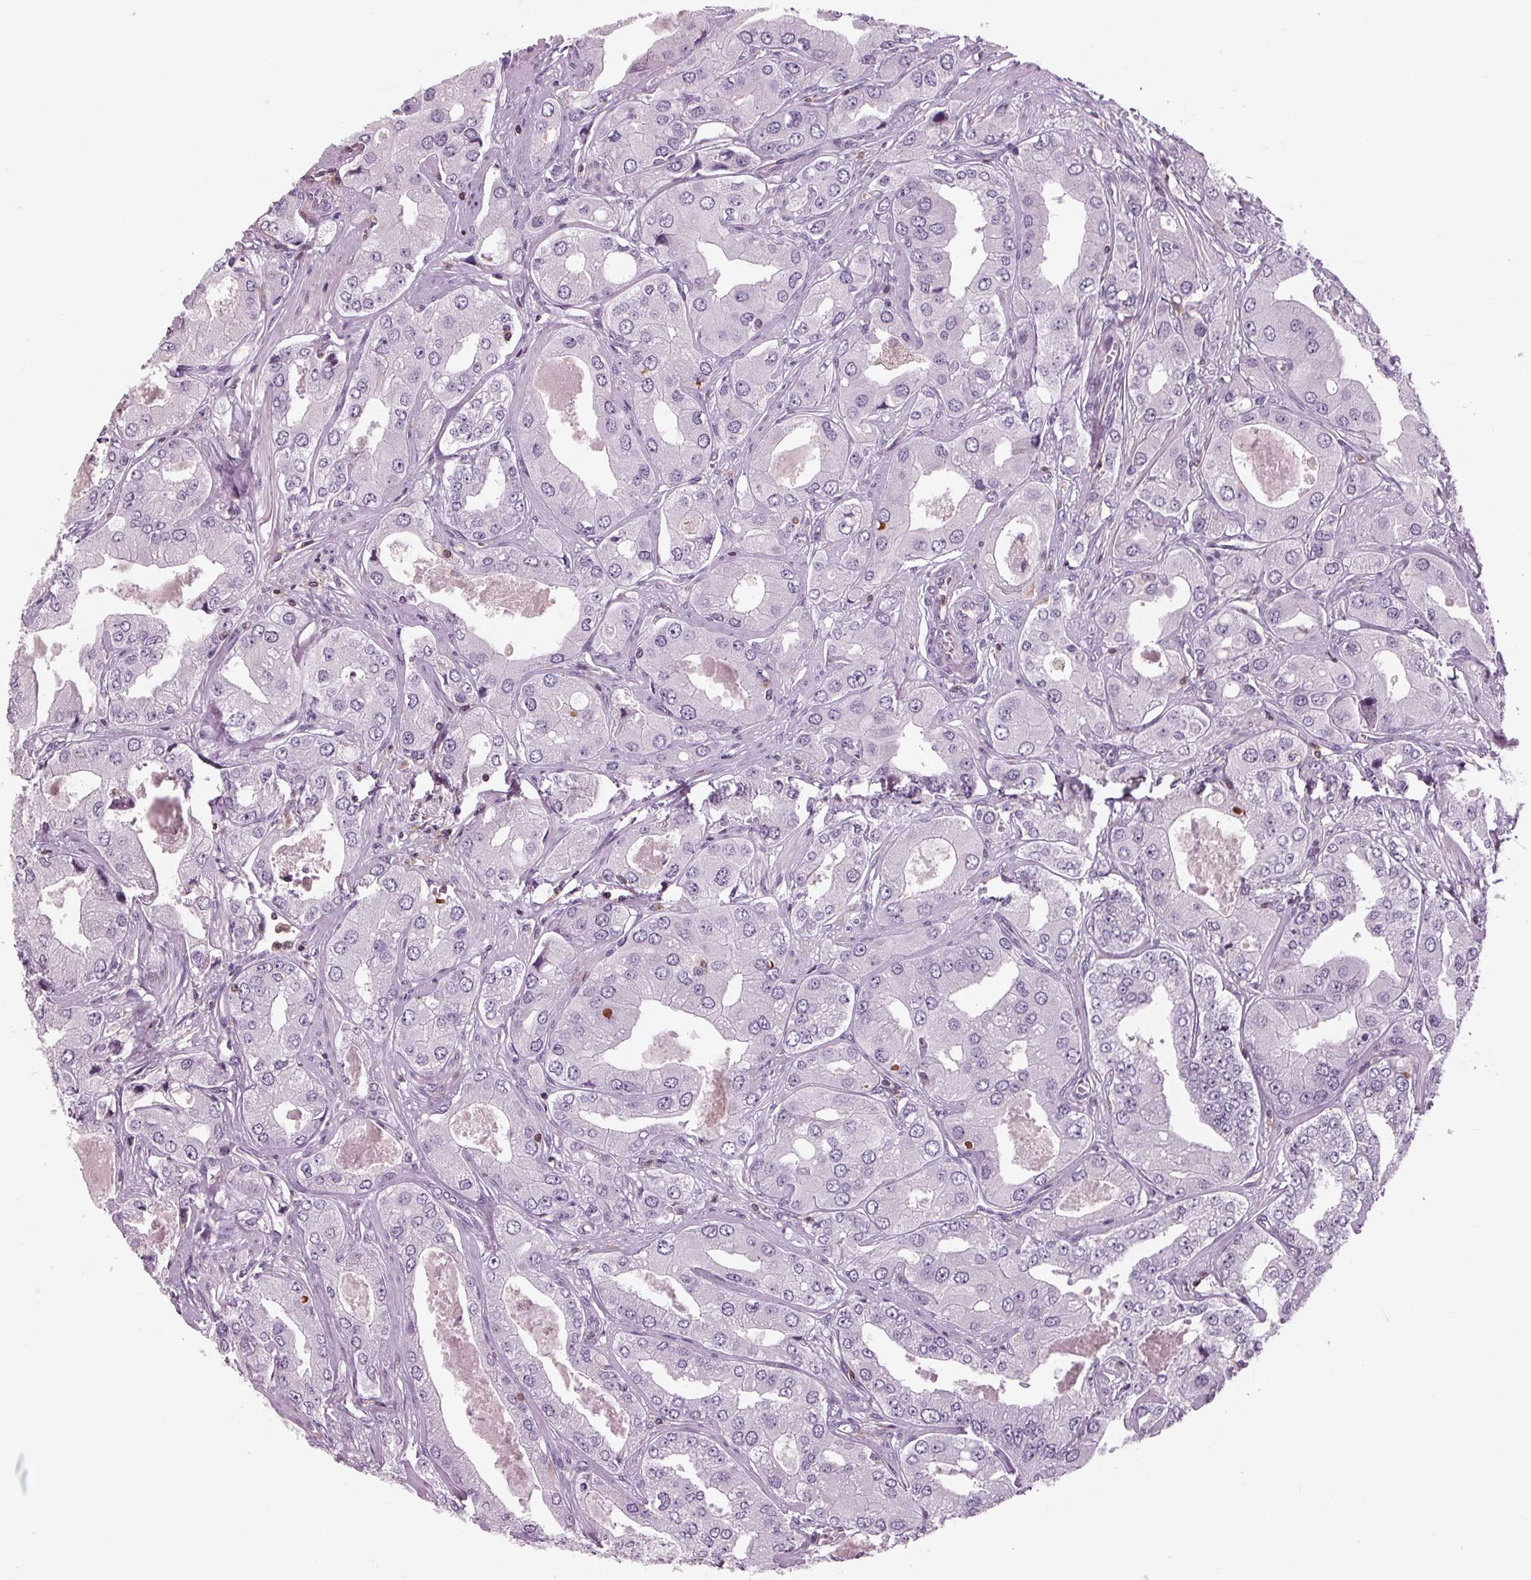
{"staining": {"intensity": "negative", "quantity": "none", "location": "none"}, "tissue": "prostate cancer", "cell_type": "Tumor cells", "image_type": "cancer", "snomed": [{"axis": "morphology", "description": "Adenocarcinoma, Low grade"}, {"axis": "topography", "description": "Prostate"}], "caption": "The immunohistochemistry (IHC) photomicrograph has no significant expression in tumor cells of prostate adenocarcinoma (low-grade) tissue. (Stains: DAB (3,3'-diaminobenzidine) immunohistochemistry (IHC) with hematoxylin counter stain, Microscopy: brightfield microscopy at high magnification).", "gene": "ARHGAP25", "patient": {"sex": "male", "age": 60}}